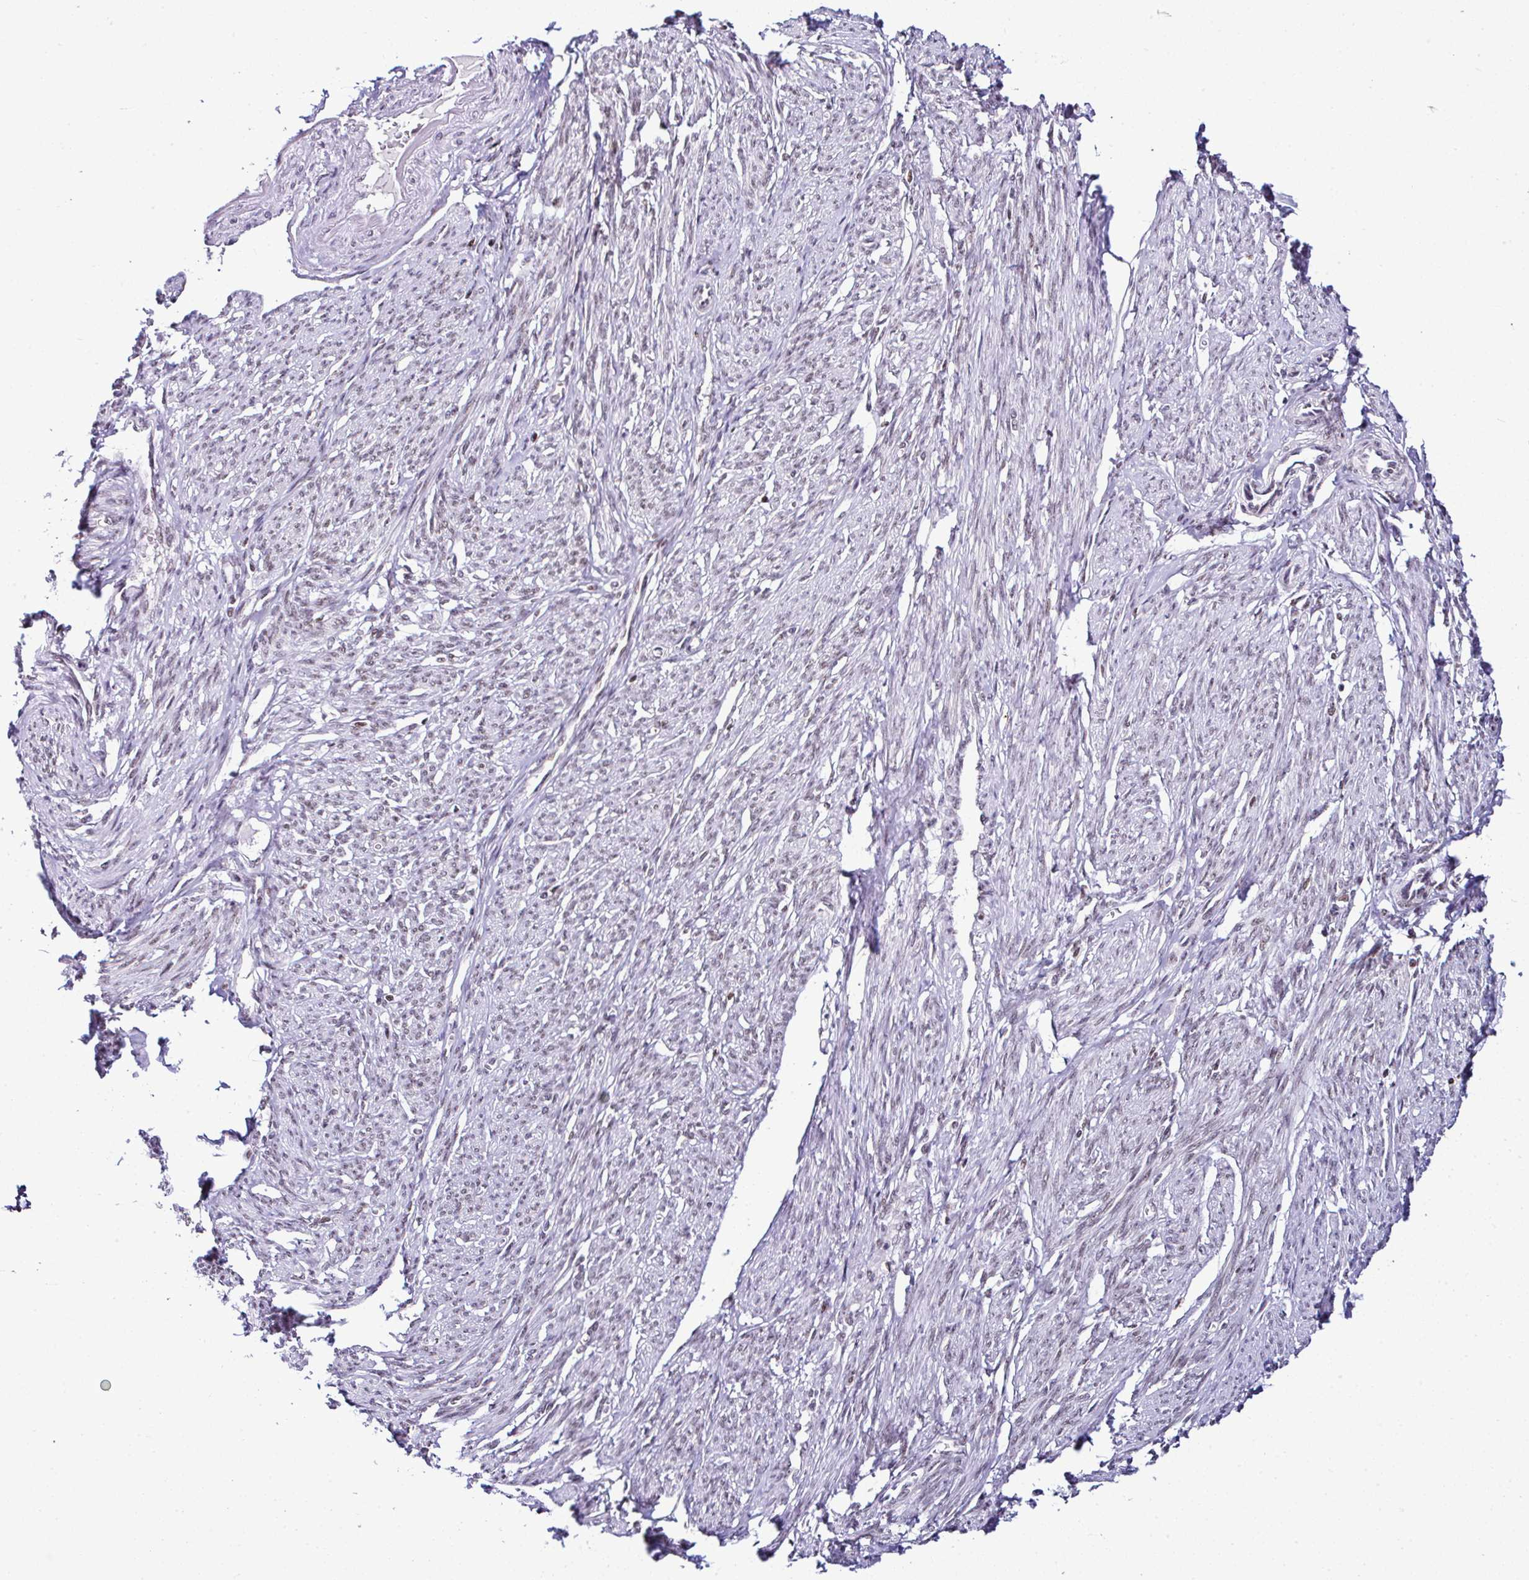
{"staining": {"intensity": "moderate", "quantity": "25%-75%", "location": "nuclear"}, "tissue": "smooth muscle", "cell_type": "Smooth muscle cells", "image_type": "normal", "snomed": [{"axis": "morphology", "description": "Normal tissue, NOS"}, {"axis": "topography", "description": "Smooth muscle"}], "caption": "This micrograph exhibits immunohistochemistry staining of unremarkable smooth muscle, with medium moderate nuclear expression in about 25%-75% of smooth muscle cells.", "gene": "DR1", "patient": {"sex": "female", "age": 65}}